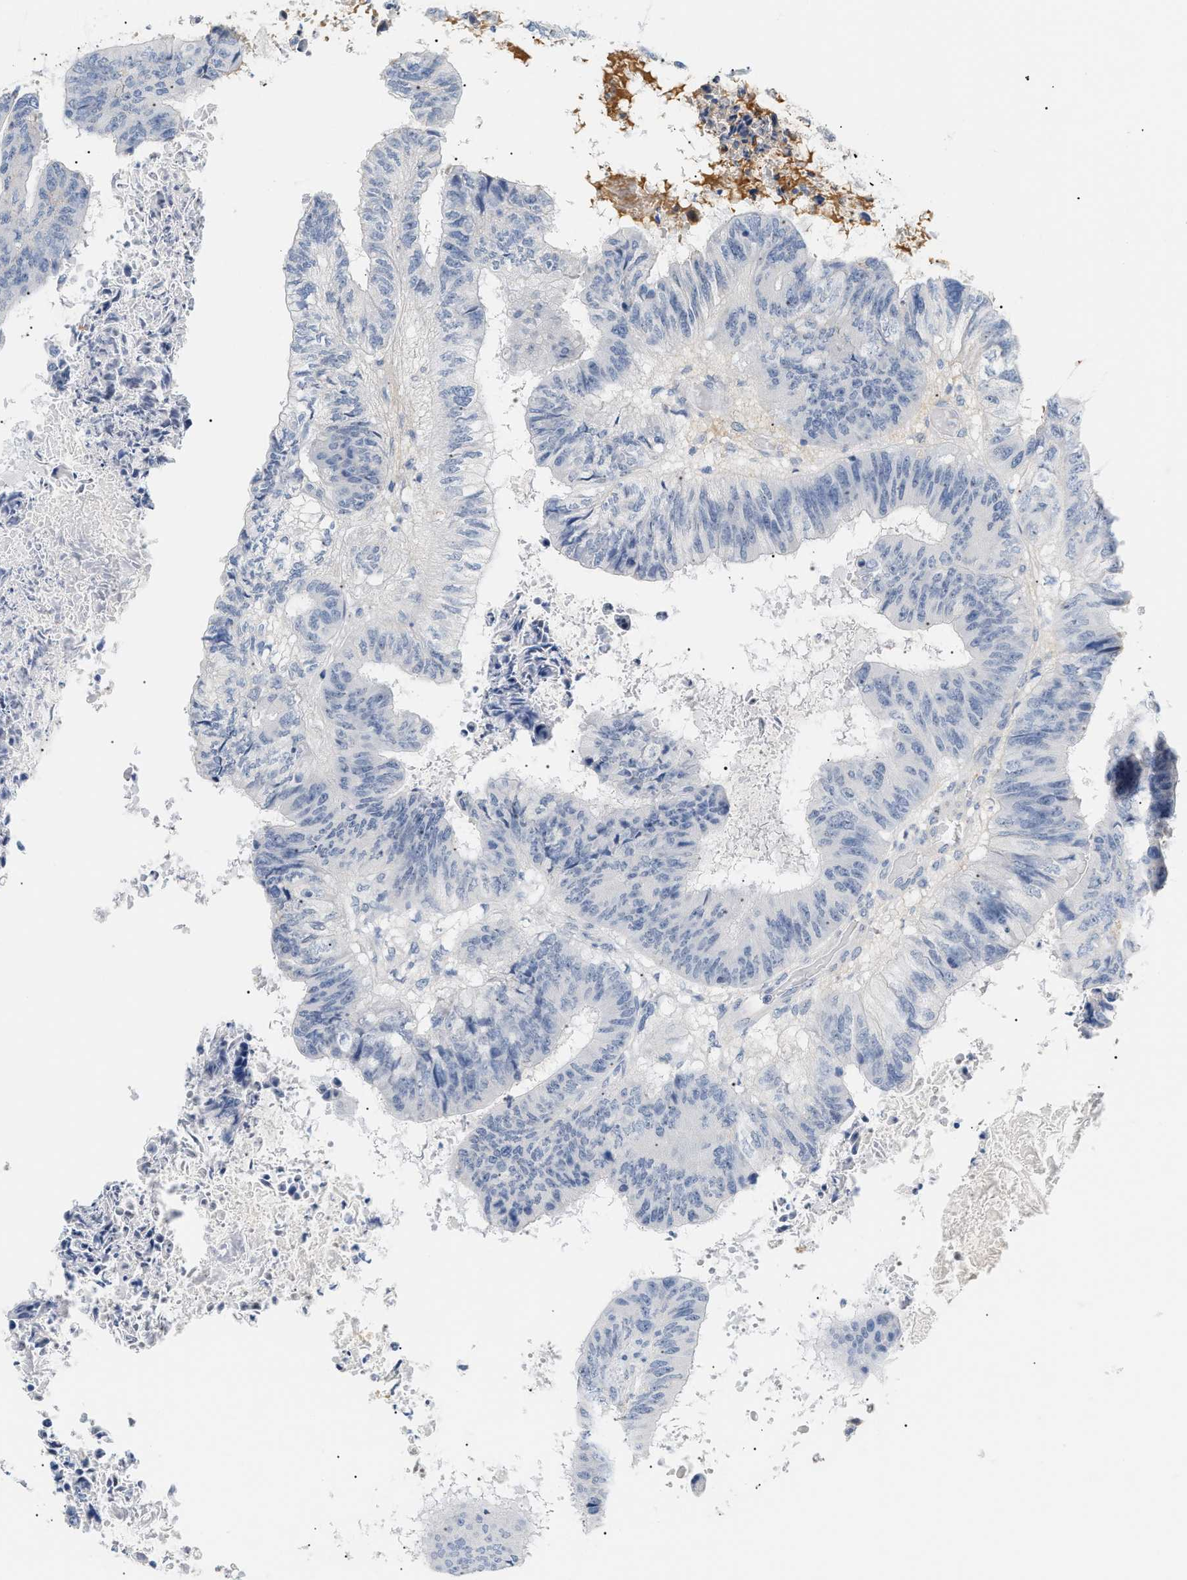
{"staining": {"intensity": "negative", "quantity": "none", "location": "none"}, "tissue": "colorectal cancer", "cell_type": "Tumor cells", "image_type": "cancer", "snomed": [{"axis": "morphology", "description": "Adenocarcinoma, NOS"}, {"axis": "topography", "description": "Rectum"}], "caption": "Tumor cells are negative for brown protein staining in colorectal cancer (adenocarcinoma).", "gene": "CFH", "patient": {"sex": "male", "age": 72}}